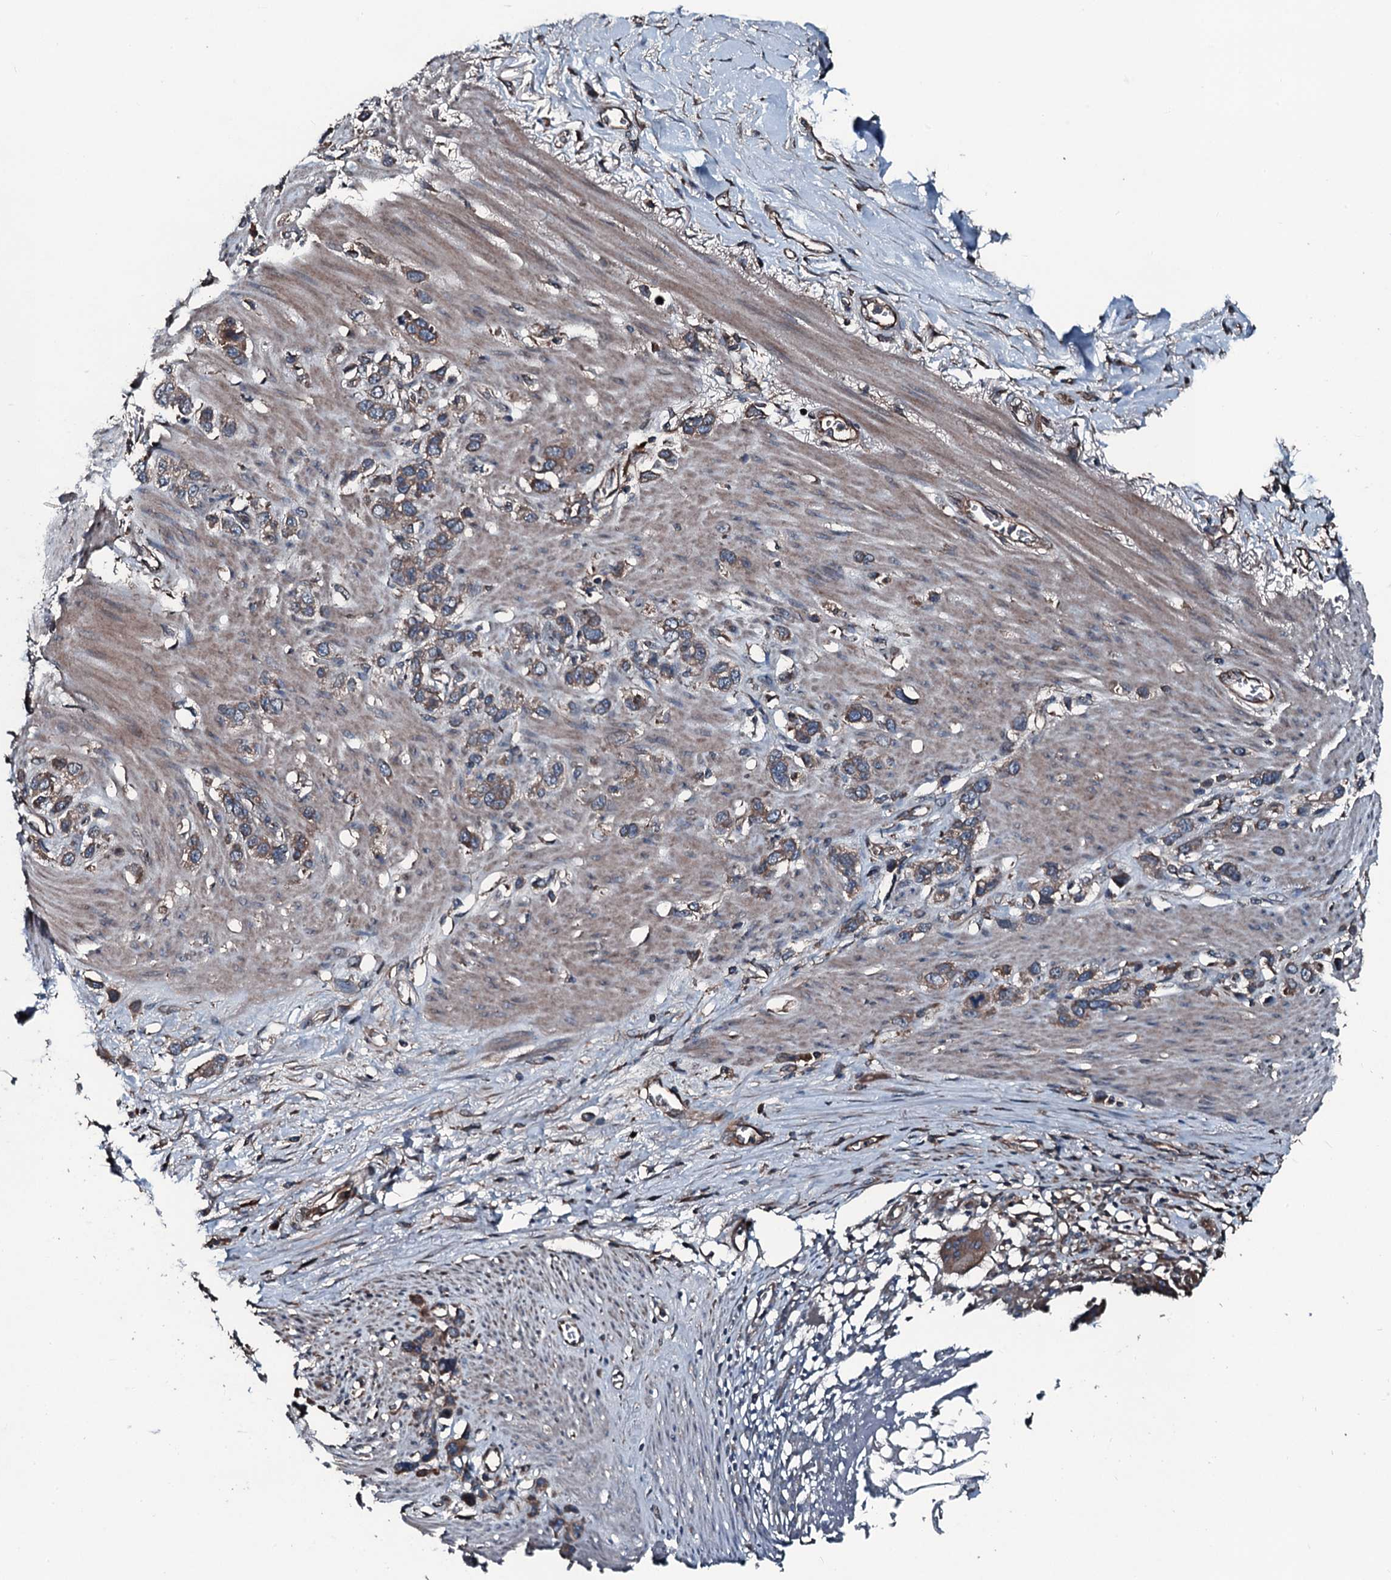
{"staining": {"intensity": "moderate", "quantity": ">75%", "location": "cytoplasmic/membranous"}, "tissue": "stomach cancer", "cell_type": "Tumor cells", "image_type": "cancer", "snomed": [{"axis": "morphology", "description": "Adenocarcinoma, NOS"}, {"axis": "morphology", "description": "Adenocarcinoma, High grade"}, {"axis": "topography", "description": "Stomach, upper"}, {"axis": "topography", "description": "Stomach, lower"}], "caption": "DAB (3,3'-diaminobenzidine) immunohistochemical staining of human adenocarcinoma (stomach) demonstrates moderate cytoplasmic/membranous protein staining in approximately >75% of tumor cells.", "gene": "AARS1", "patient": {"sex": "female", "age": 65}}